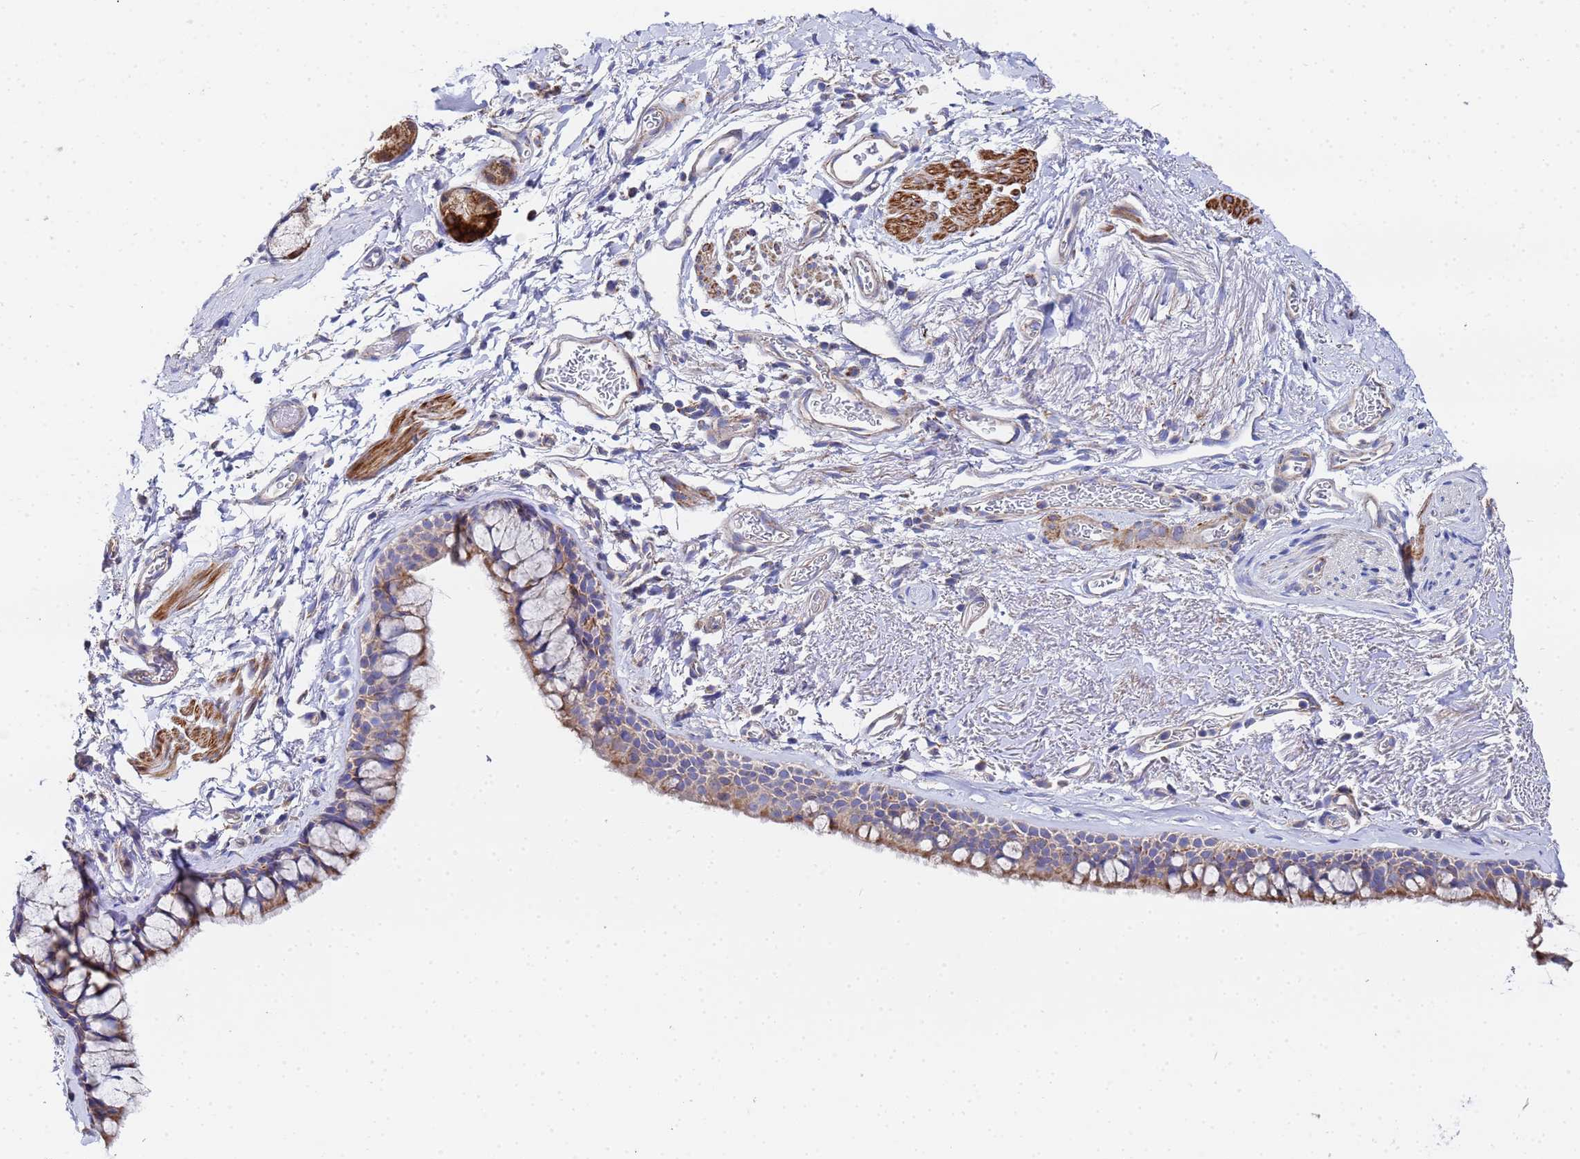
{"staining": {"intensity": "moderate", "quantity": ">75%", "location": "cytoplasmic/membranous"}, "tissue": "bronchus", "cell_type": "Respiratory epithelial cells", "image_type": "normal", "snomed": [{"axis": "morphology", "description": "Normal tissue, NOS"}, {"axis": "topography", "description": "Bronchus"}], "caption": "Immunohistochemistry (IHC) (DAB (3,3'-diaminobenzidine)) staining of normal human bronchus exhibits moderate cytoplasmic/membranous protein expression in about >75% of respiratory epithelial cells. Using DAB (3,3'-diaminobenzidine) (brown) and hematoxylin (blue) stains, captured at high magnification using brightfield microscopy.", "gene": "FAHD2A", "patient": {"sex": "male", "age": 65}}